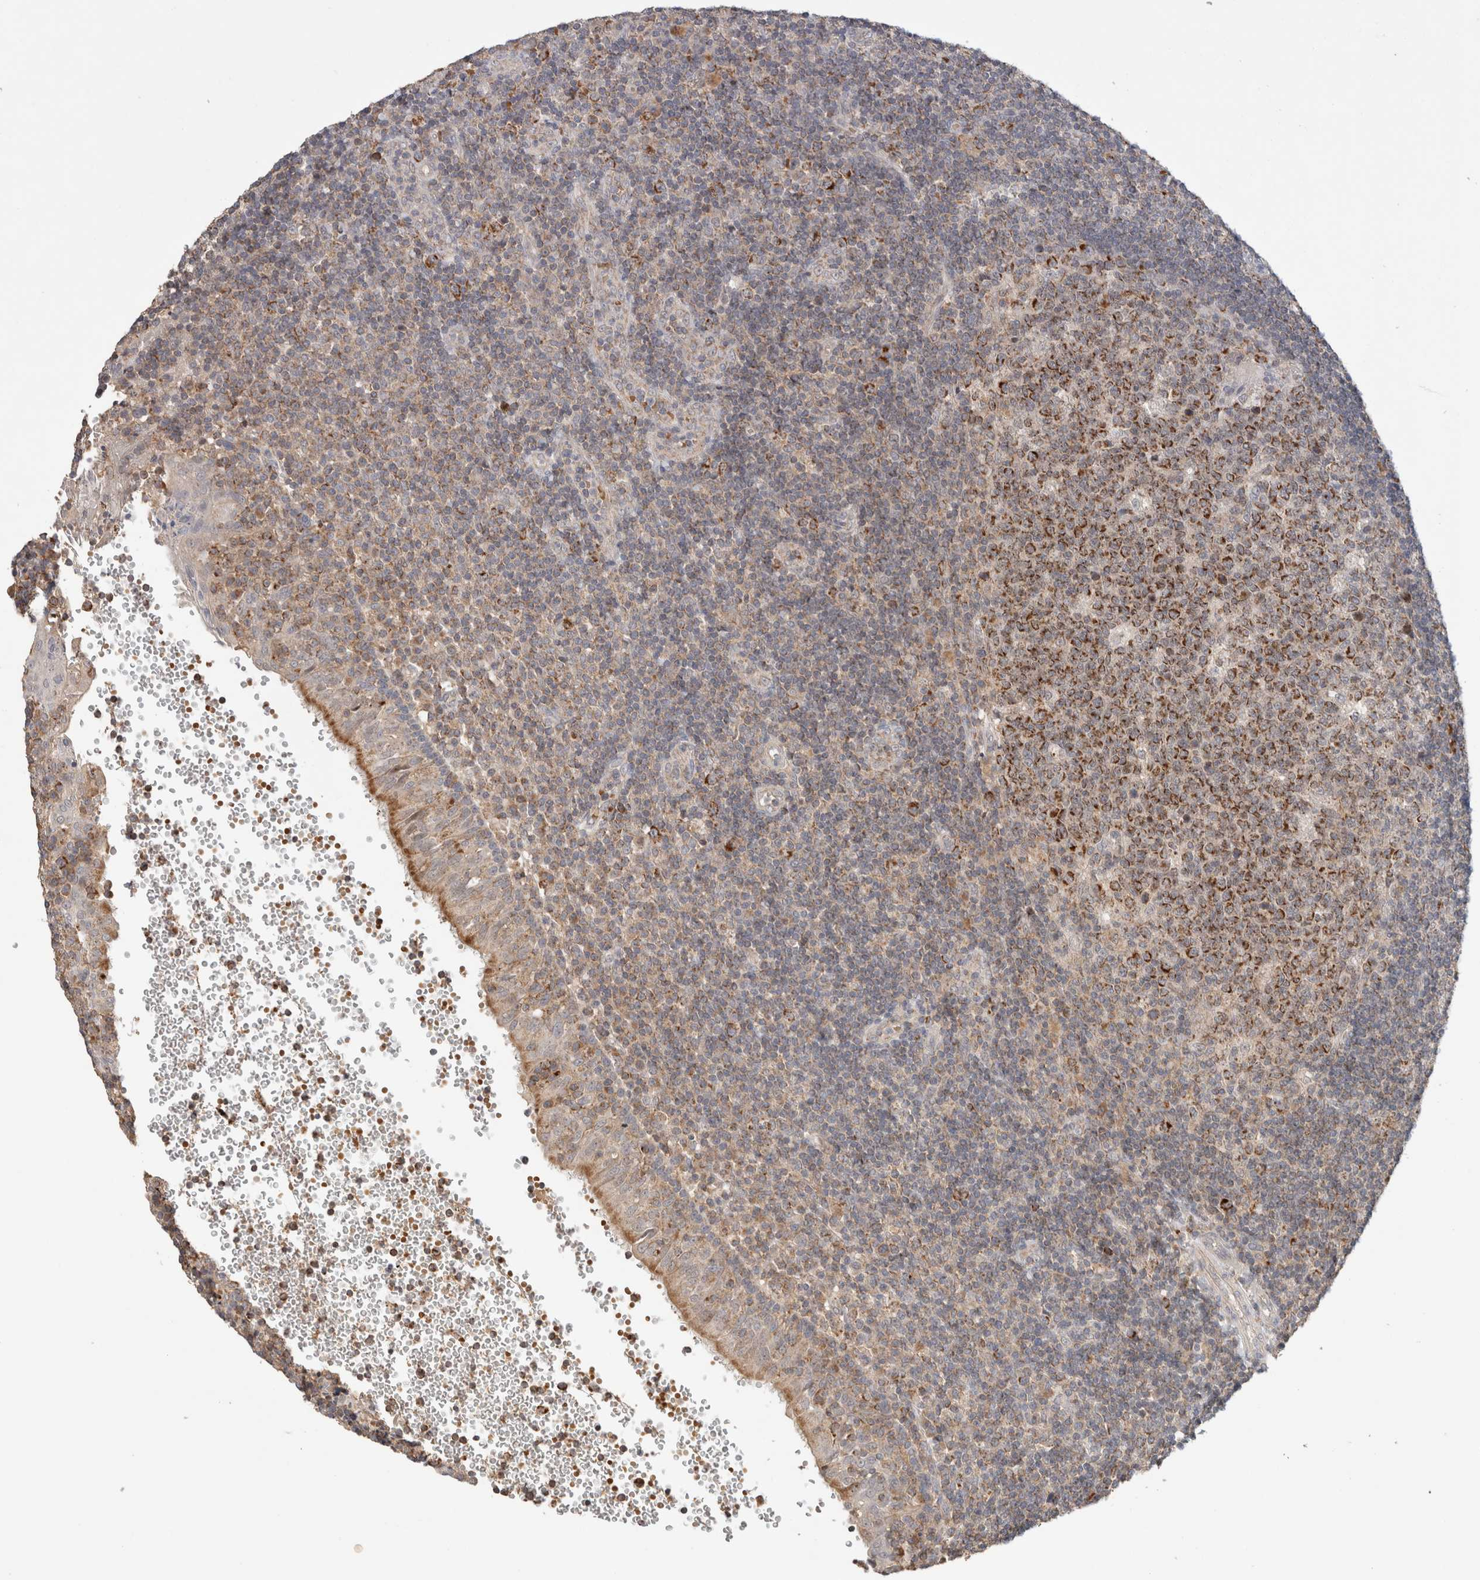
{"staining": {"intensity": "strong", "quantity": ">75%", "location": "cytoplasmic/membranous"}, "tissue": "tonsil", "cell_type": "Germinal center cells", "image_type": "normal", "snomed": [{"axis": "morphology", "description": "Normal tissue, NOS"}, {"axis": "topography", "description": "Tonsil"}], "caption": "Brown immunohistochemical staining in unremarkable tonsil displays strong cytoplasmic/membranous expression in about >75% of germinal center cells. Nuclei are stained in blue.", "gene": "MRM3", "patient": {"sex": "female", "age": 40}}